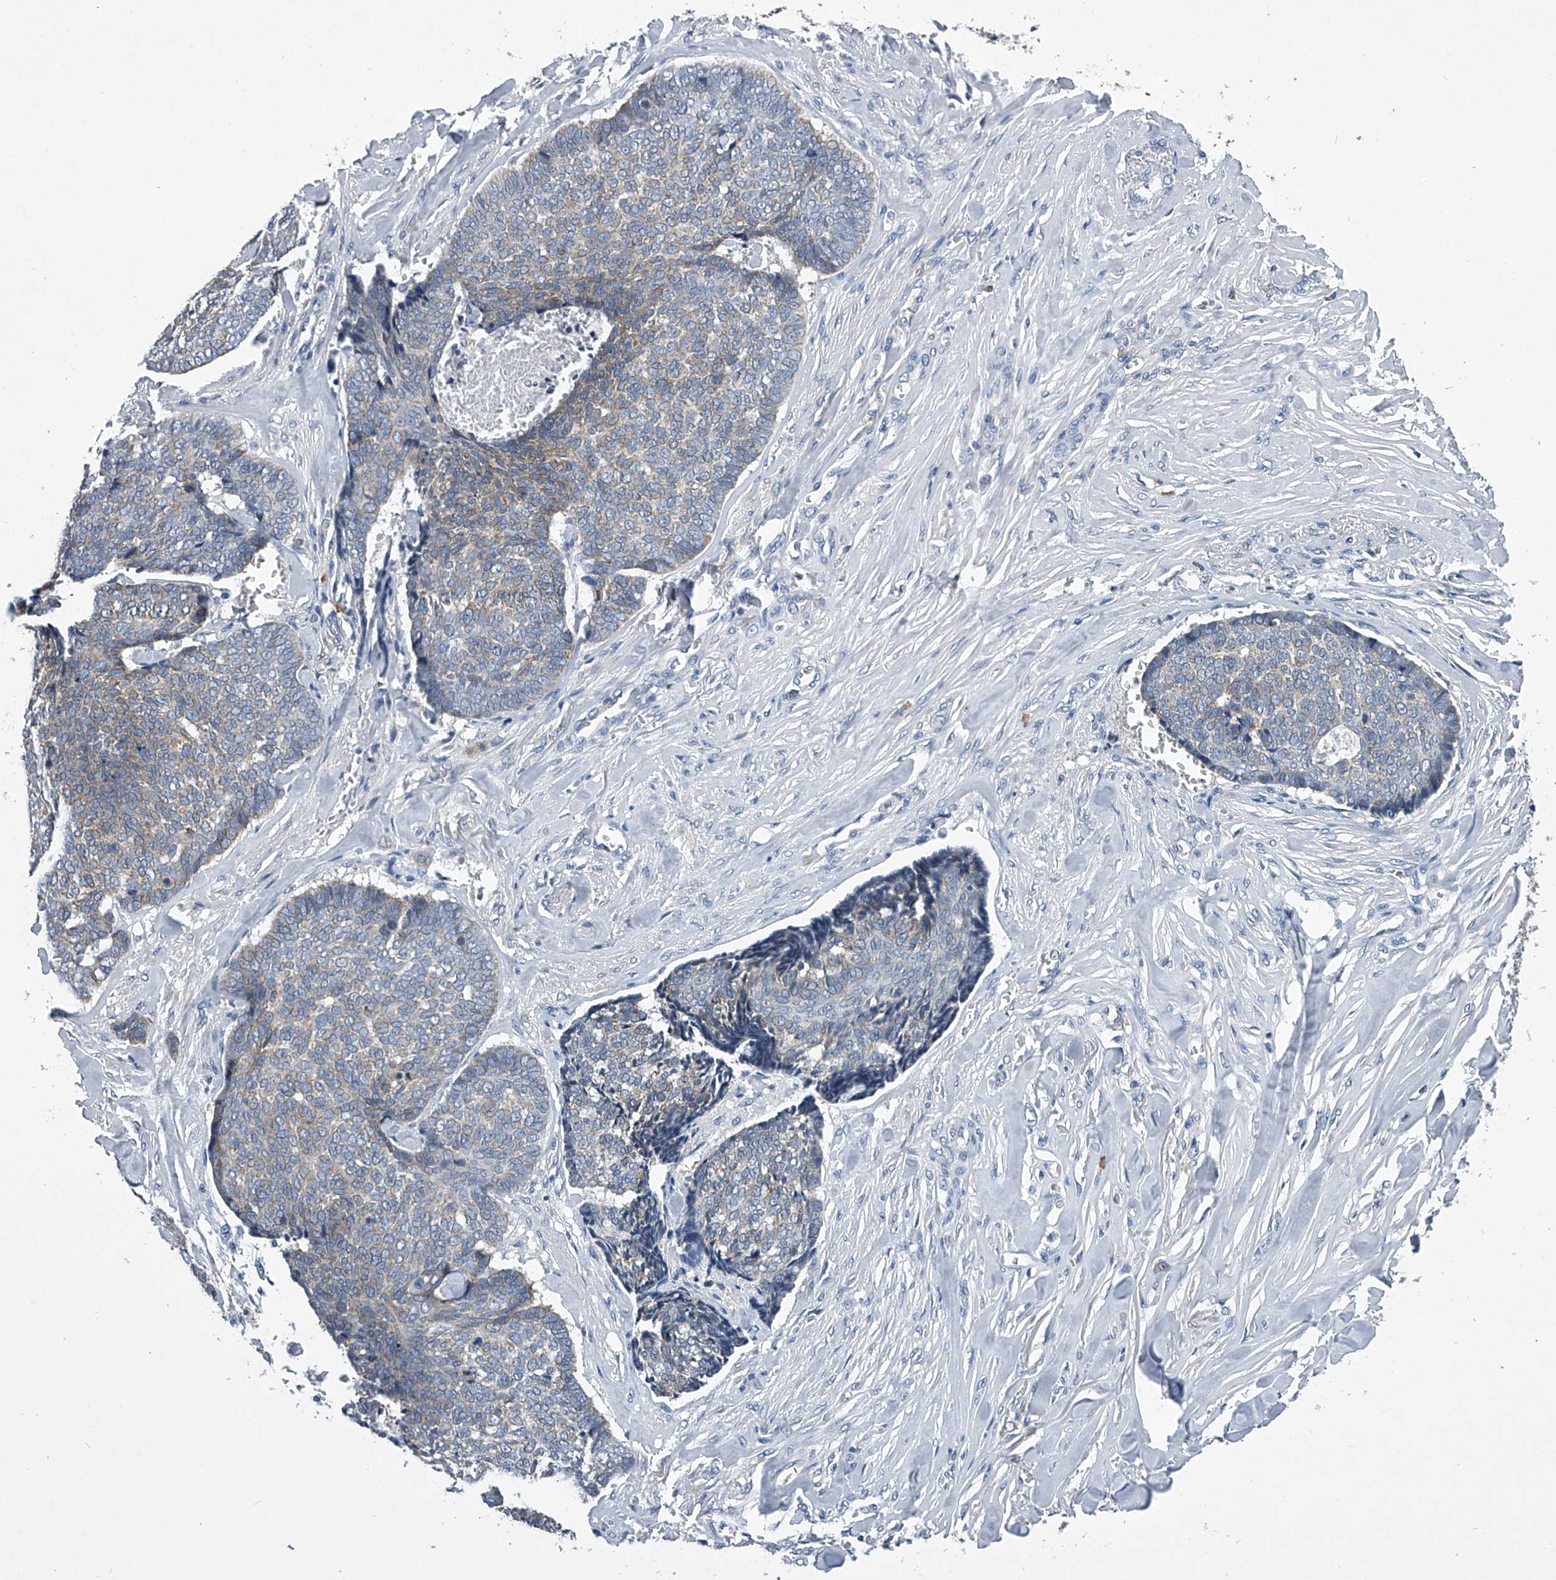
{"staining": {"intensity": "weak", "quantity": "<25%", "location": "cytoplasmic/membranous"}, "tissue": "skin cancer", "cell_type": "Tumor cells", "image_type": "cancer", "snomed": [{"axis": "morphology", "description": "Basal cell carcinoma"}, {"axis": "topography", "description": "Skin"}], "caption": "This is a photomicrograph of immunohistochemistry (IHC) staining of skin cancer, which shows no expression in tumor cells. Nuclei are stained in blue.", "gene": "RNF5", "patient": {"sex": "male", "age": 84}}